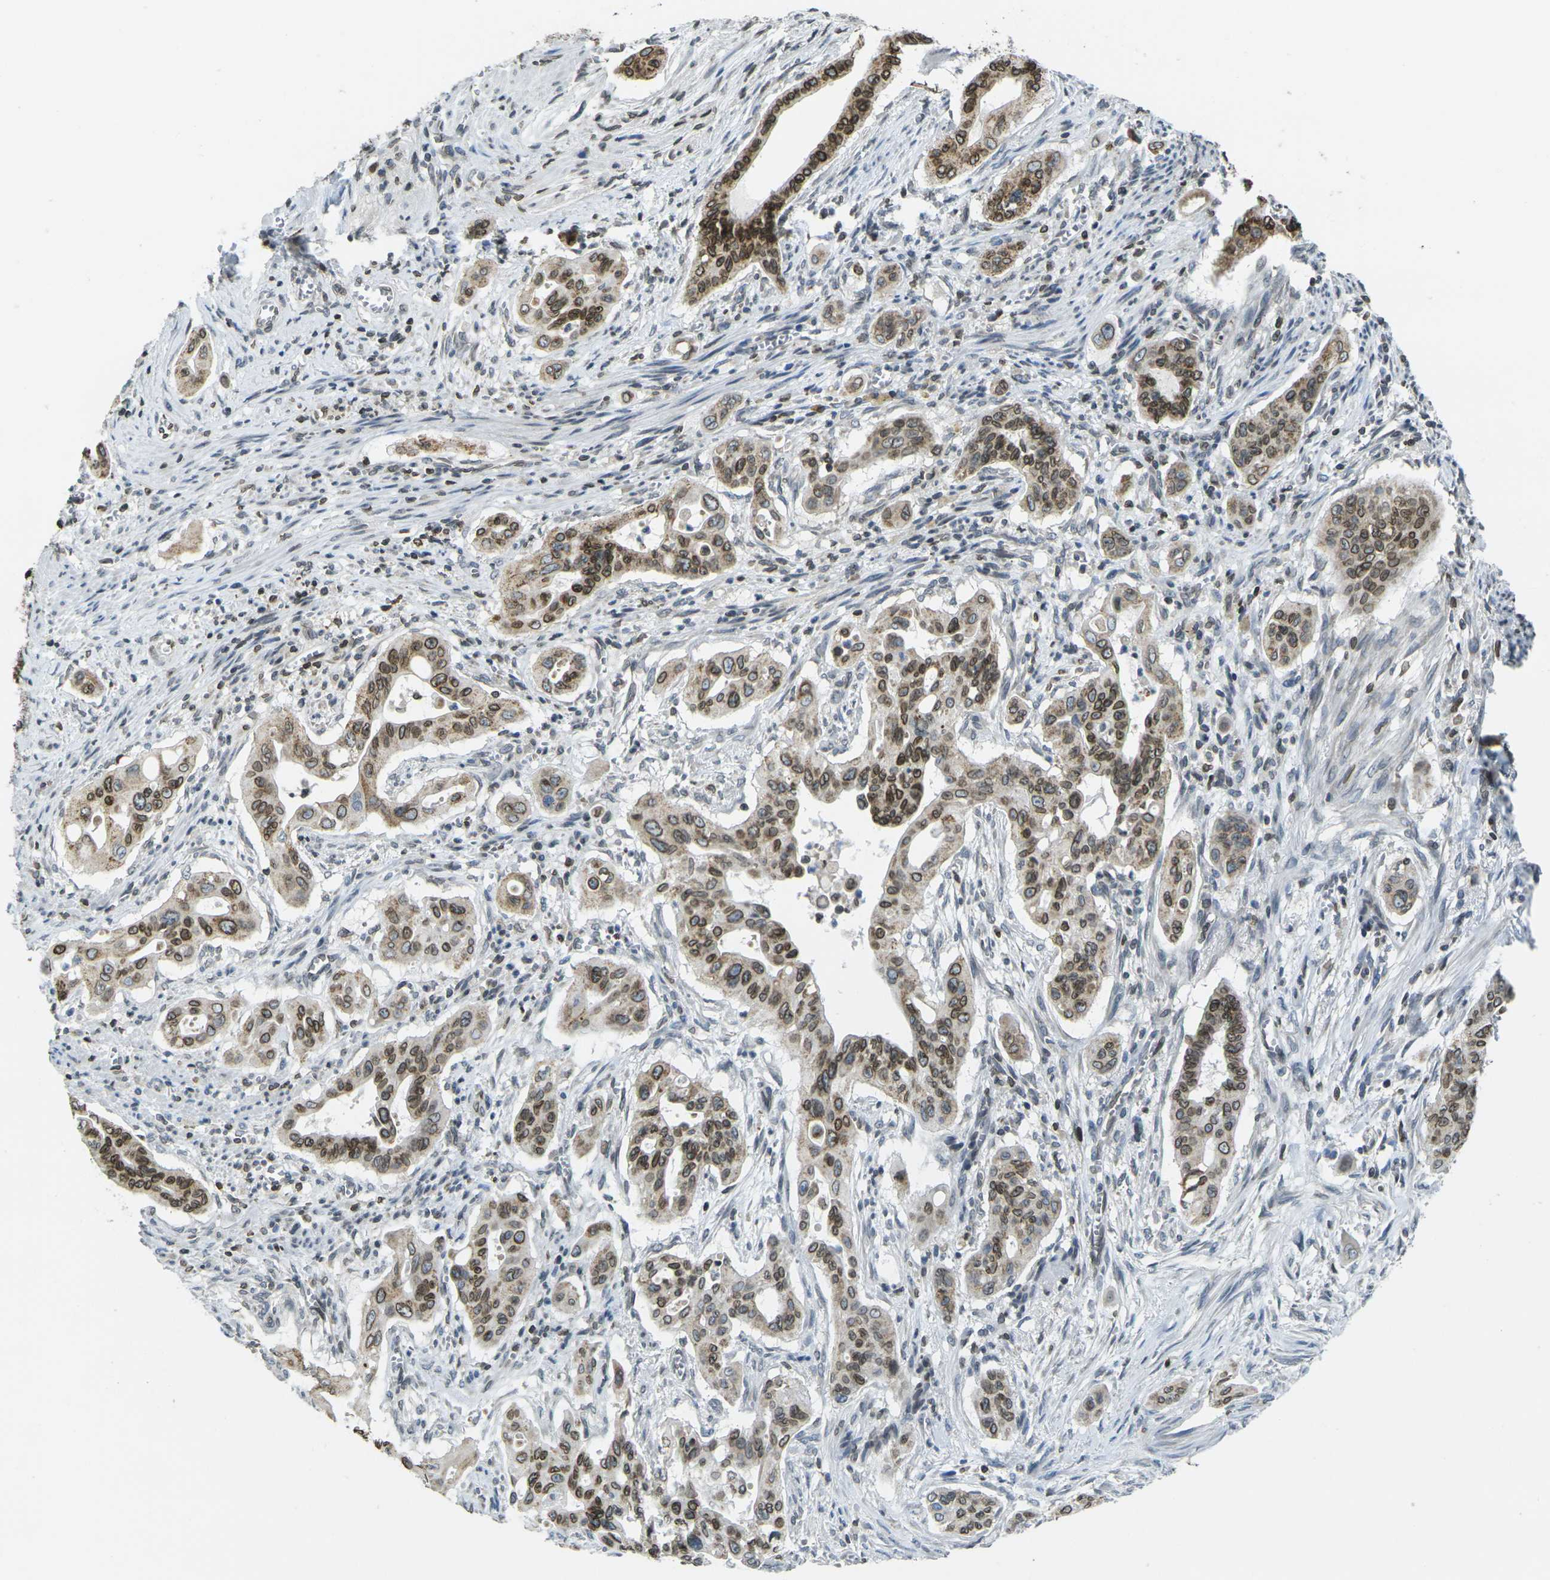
{"staining": {"intensity": "strong", "quantity": ">75%", "location": "cytoplasmic/membranous,nuclear"}, "tissue": "pancreatic cancer", "cell_type": "Tumor cells", "image_type": "cancer", "snomed": [{"axis": "morphology", "description": "Adenocarcinoma, NOS"}, {"axis": "topography", "description": "Pancreas"}], "caption": "This photomicrograph shows immunohistochemistry (IHC) staining of human pancreatic adenocarcinoma, with high strong cytoplasmic/membranous and nuclear expression in approximately >75% of tumor cells.", "gene": "BRDT", "patient": {"sex": "male", "age": 77}}